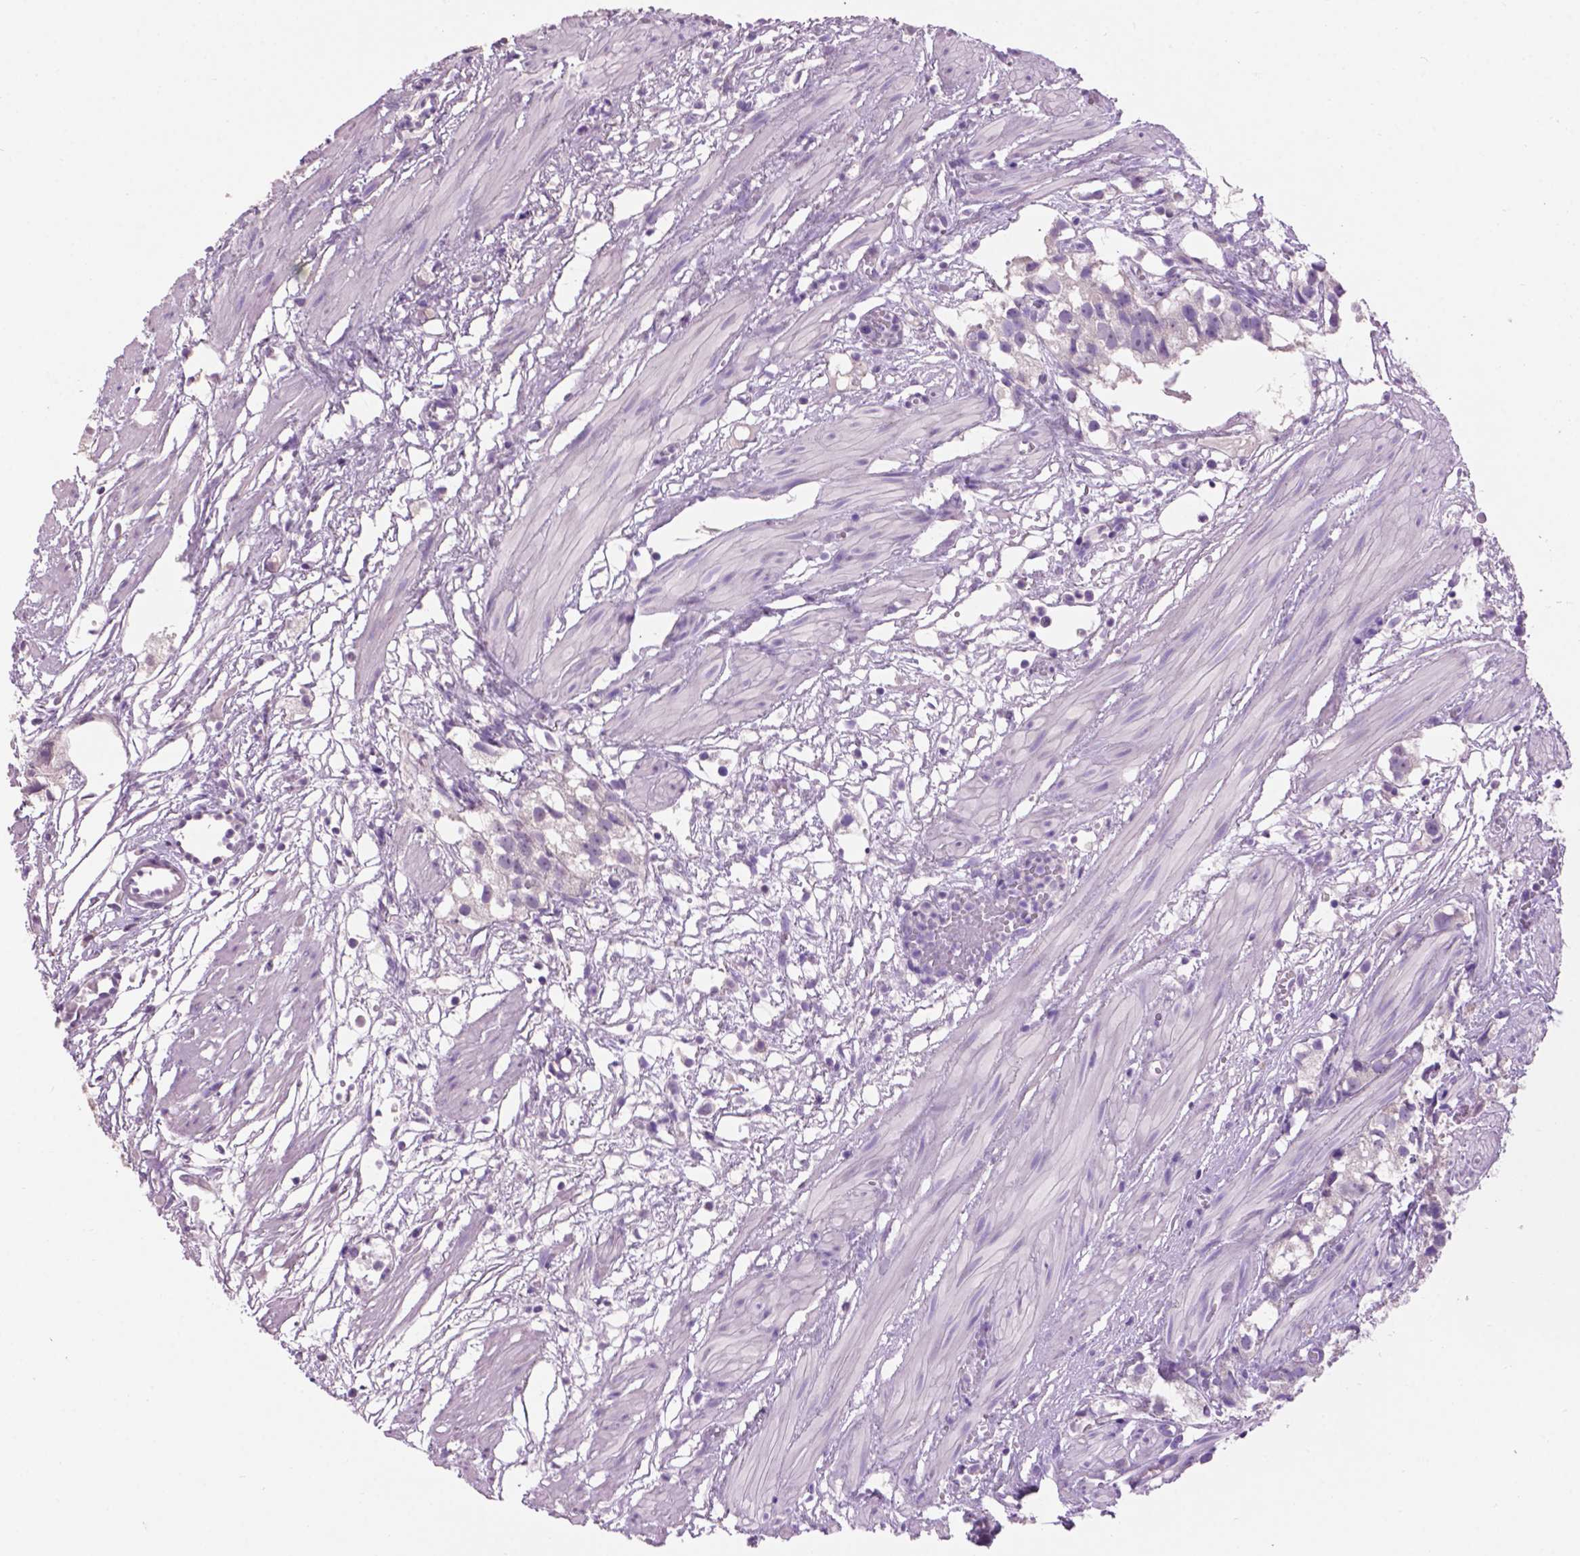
{"staining": {"intensity": "negative", "quantity": "none", "location": "none"}, "tissue": "prostate cancer", "cell_type": "Tumor cells", "image_type": "cancer", "snomed": [{"axis": "morphology", "description": "Adenocarcinoma, High grade"}, {"axis": "topography", "description": "Prostate"}], "caption": "There is no significant staining in tumor cells of prostate cancer (high-grade adenocarcinoma).", "gene": "CRYBA4", "patient": {"sex": "male", "age": 68}}